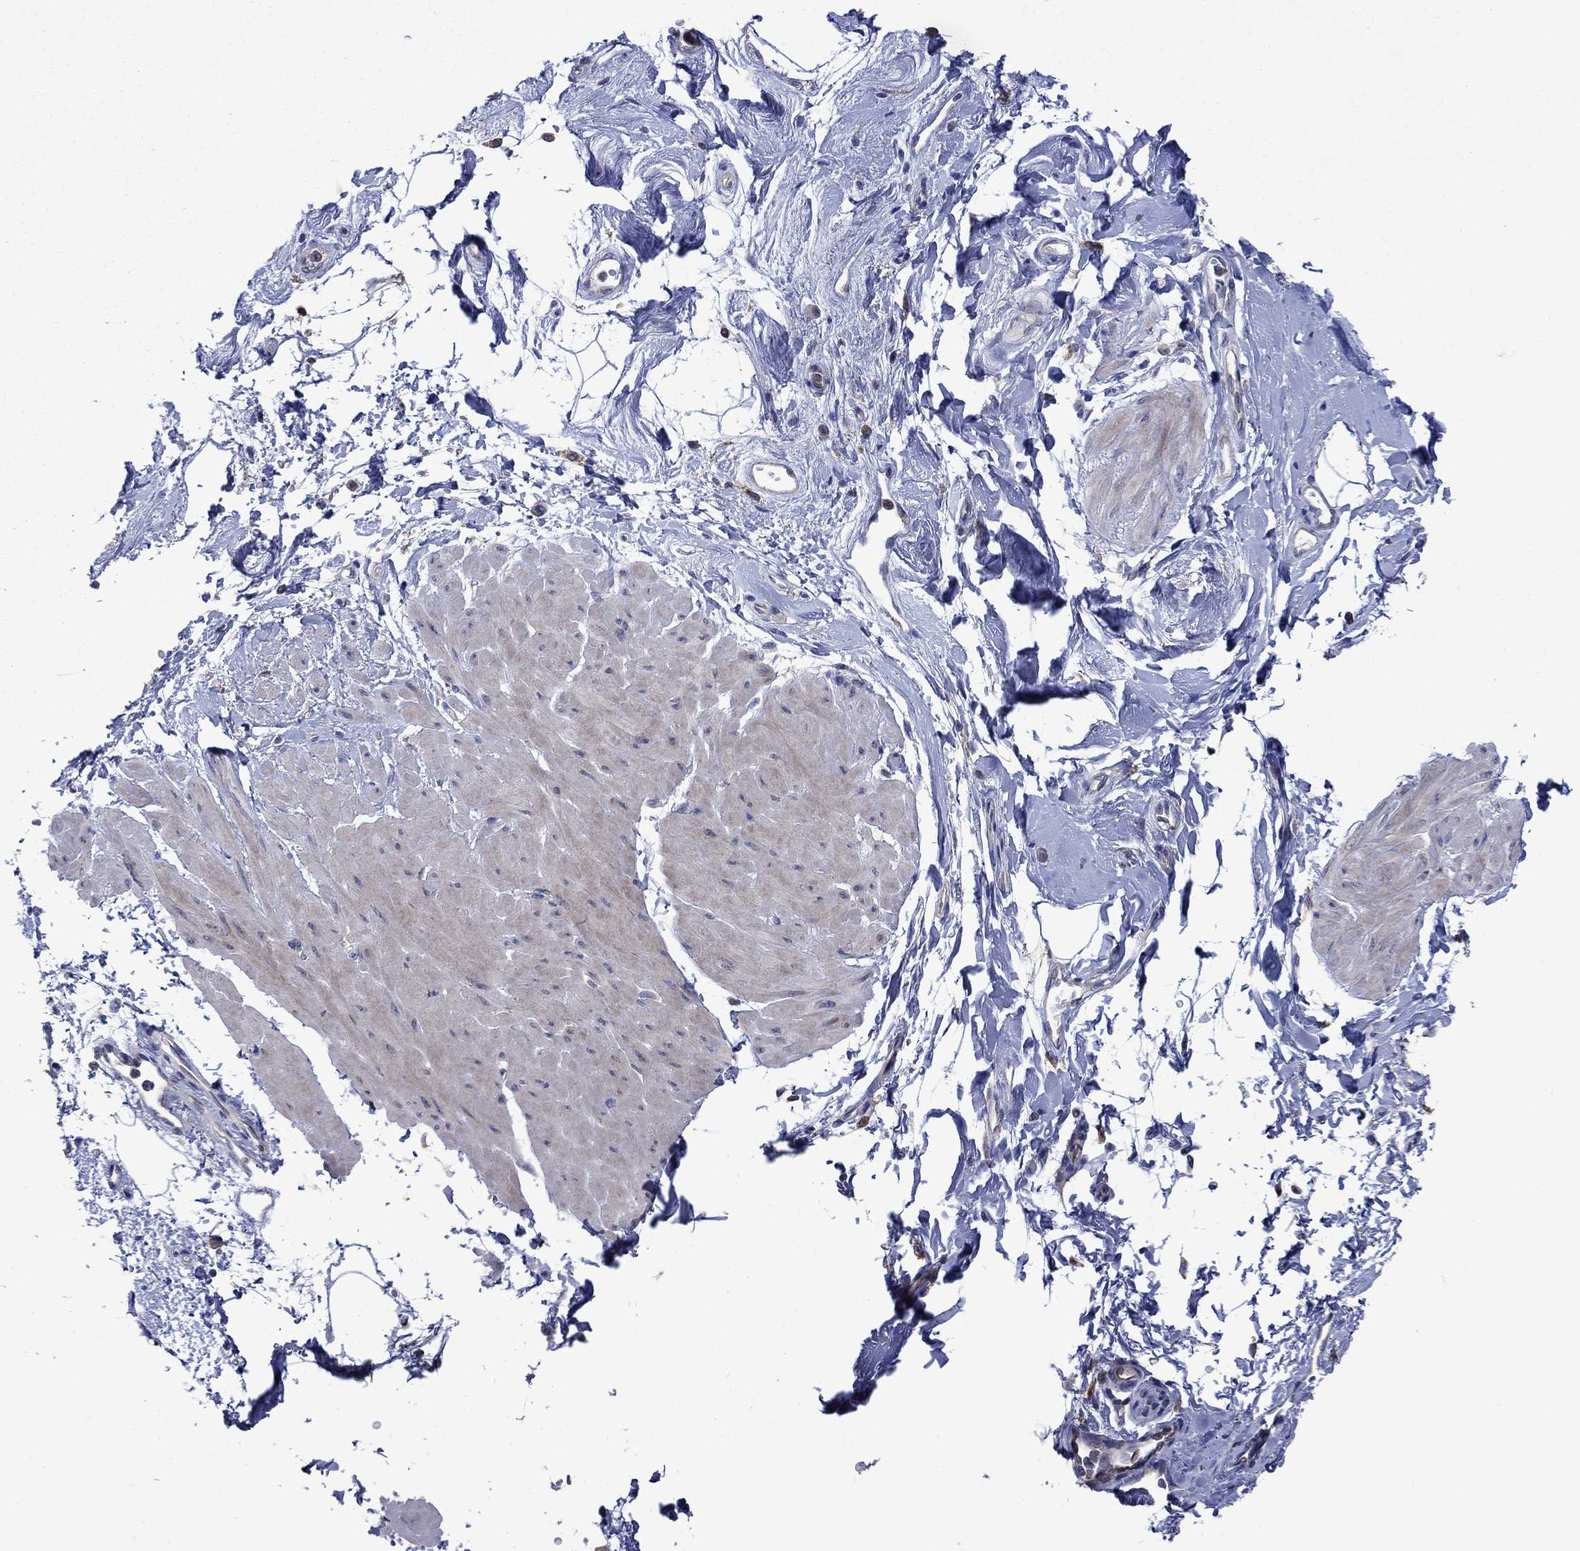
{"staining": {"intensity": "negative", "quantity": "none", "location": "none"}, "tissue": "smooth muscle", "cell_type": "Smooth muscle cells", "image_type": "normal", "snomed": [{"axis": "morphology", "description": "Normal tissue, NOS"}, {"axis": "topography", "description": "Adipose tissue"}, {"axis": "topography", "description": "Smooth muscle"}, {"axis": "topography", "description": "Peripheral nerve tissue"}], "caption": "Immunohistochemistry of unremarkable human smooth muscle exhibits no expression in smooth muscle cells. (DAB immunohistochemistry (IHC) with hematoxylin counter stain).", "gene": "FURIN", "patient": {"sex": "male", "age": 83}}